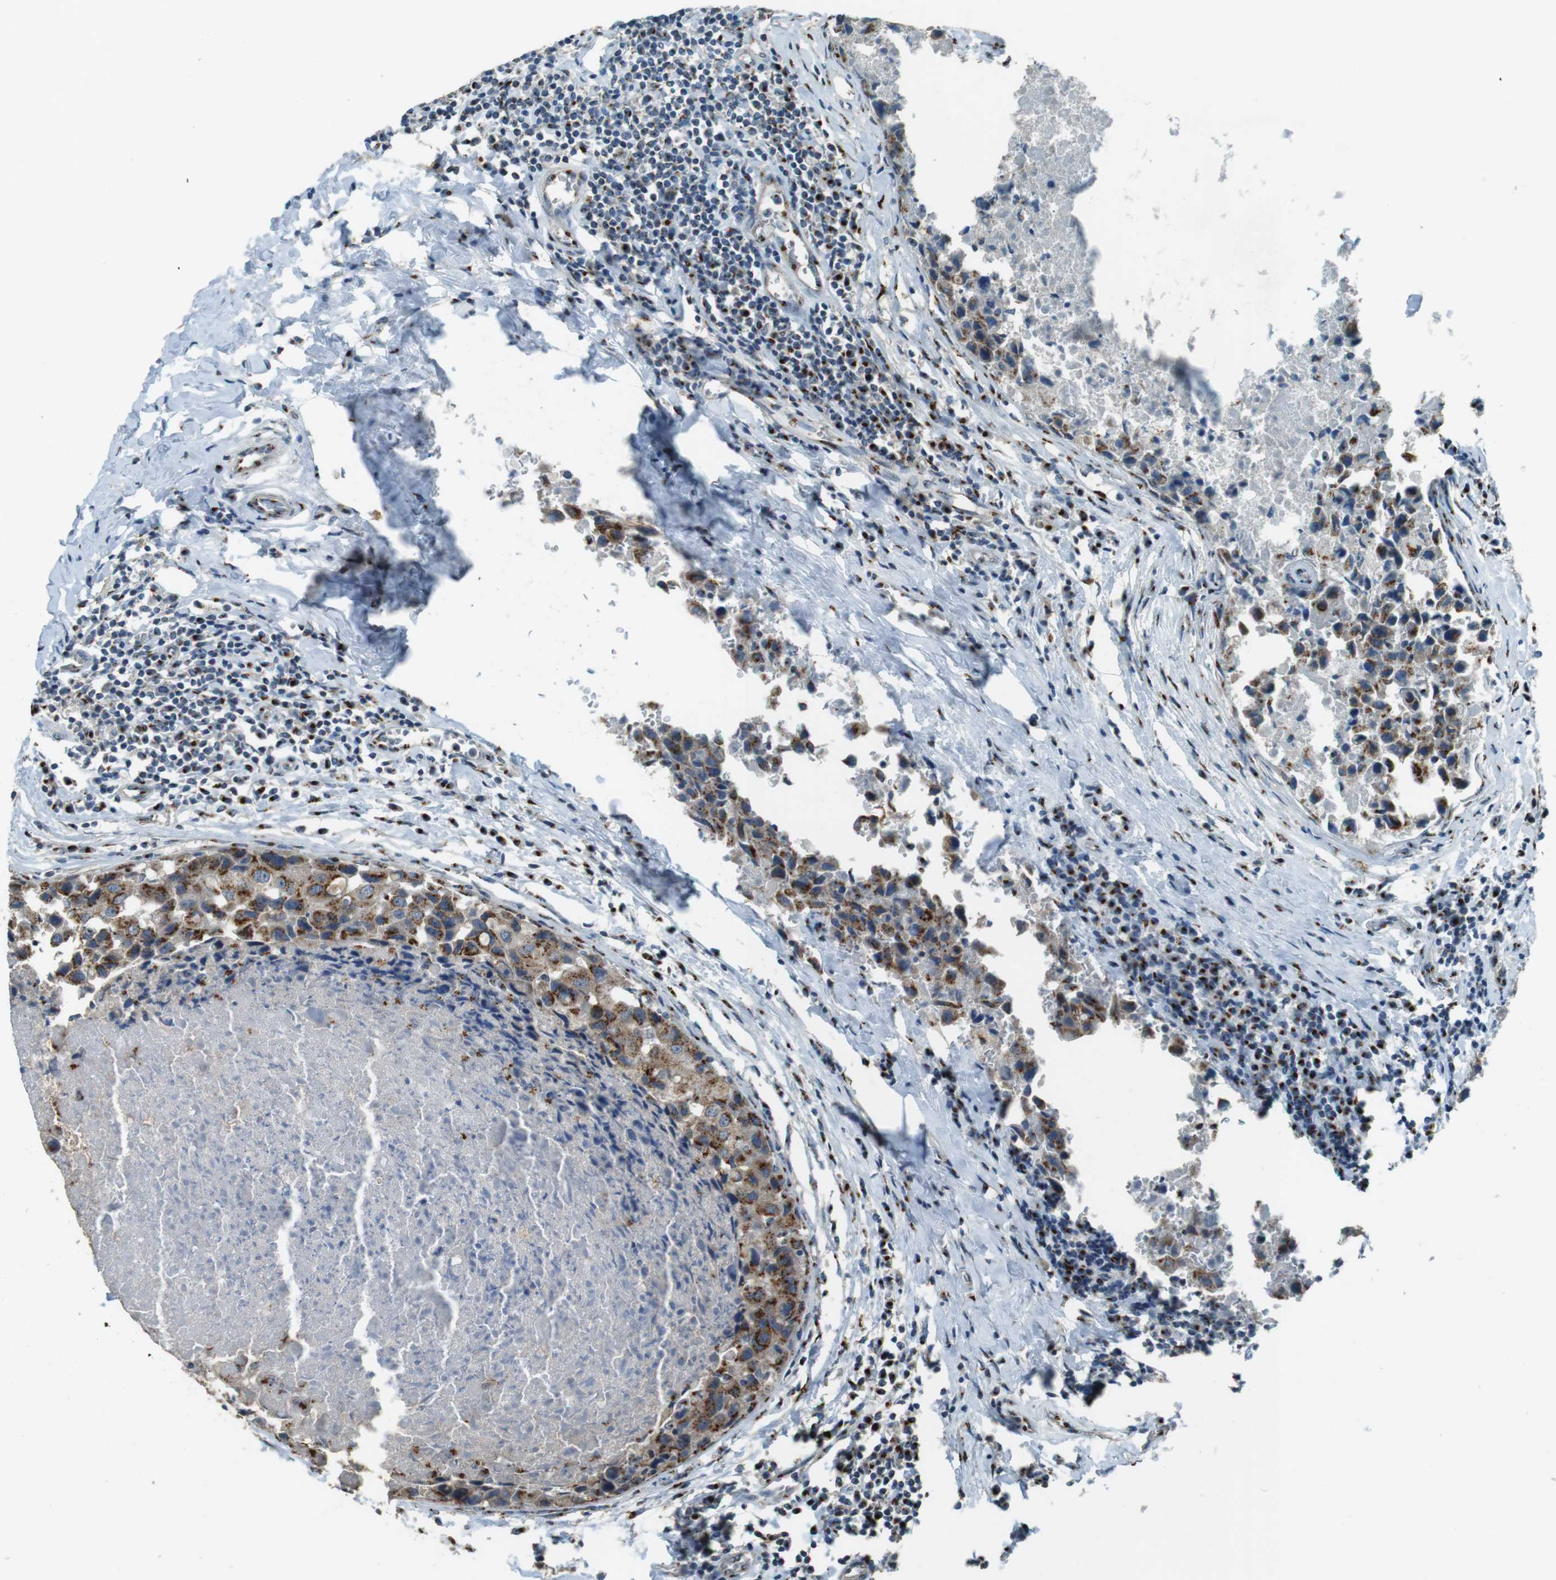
{"staining": {"intensity": "moderate", "quantity": ">75%", "location": "cytoplasmic/membranous"}, "tissue": "breast cancer", "cell_type": "Tumor cells", "image_type": "cancer", "snomed": [{"axis": "morphology", "description": "Duct carcinoma"}, {"axis": "topography", "description": "Breast"}], "caption": "Immunohistochemistry photomicrograph of human breast cancer (invasive ductal carcinoma) stained for a protein (brown), which demonstrates medium levels of moderate cytoplasmic/membranous expression in about >75% of tumor cells.", "gene": "TMEM115", "patient": {"sex": "female", "age": 27}}